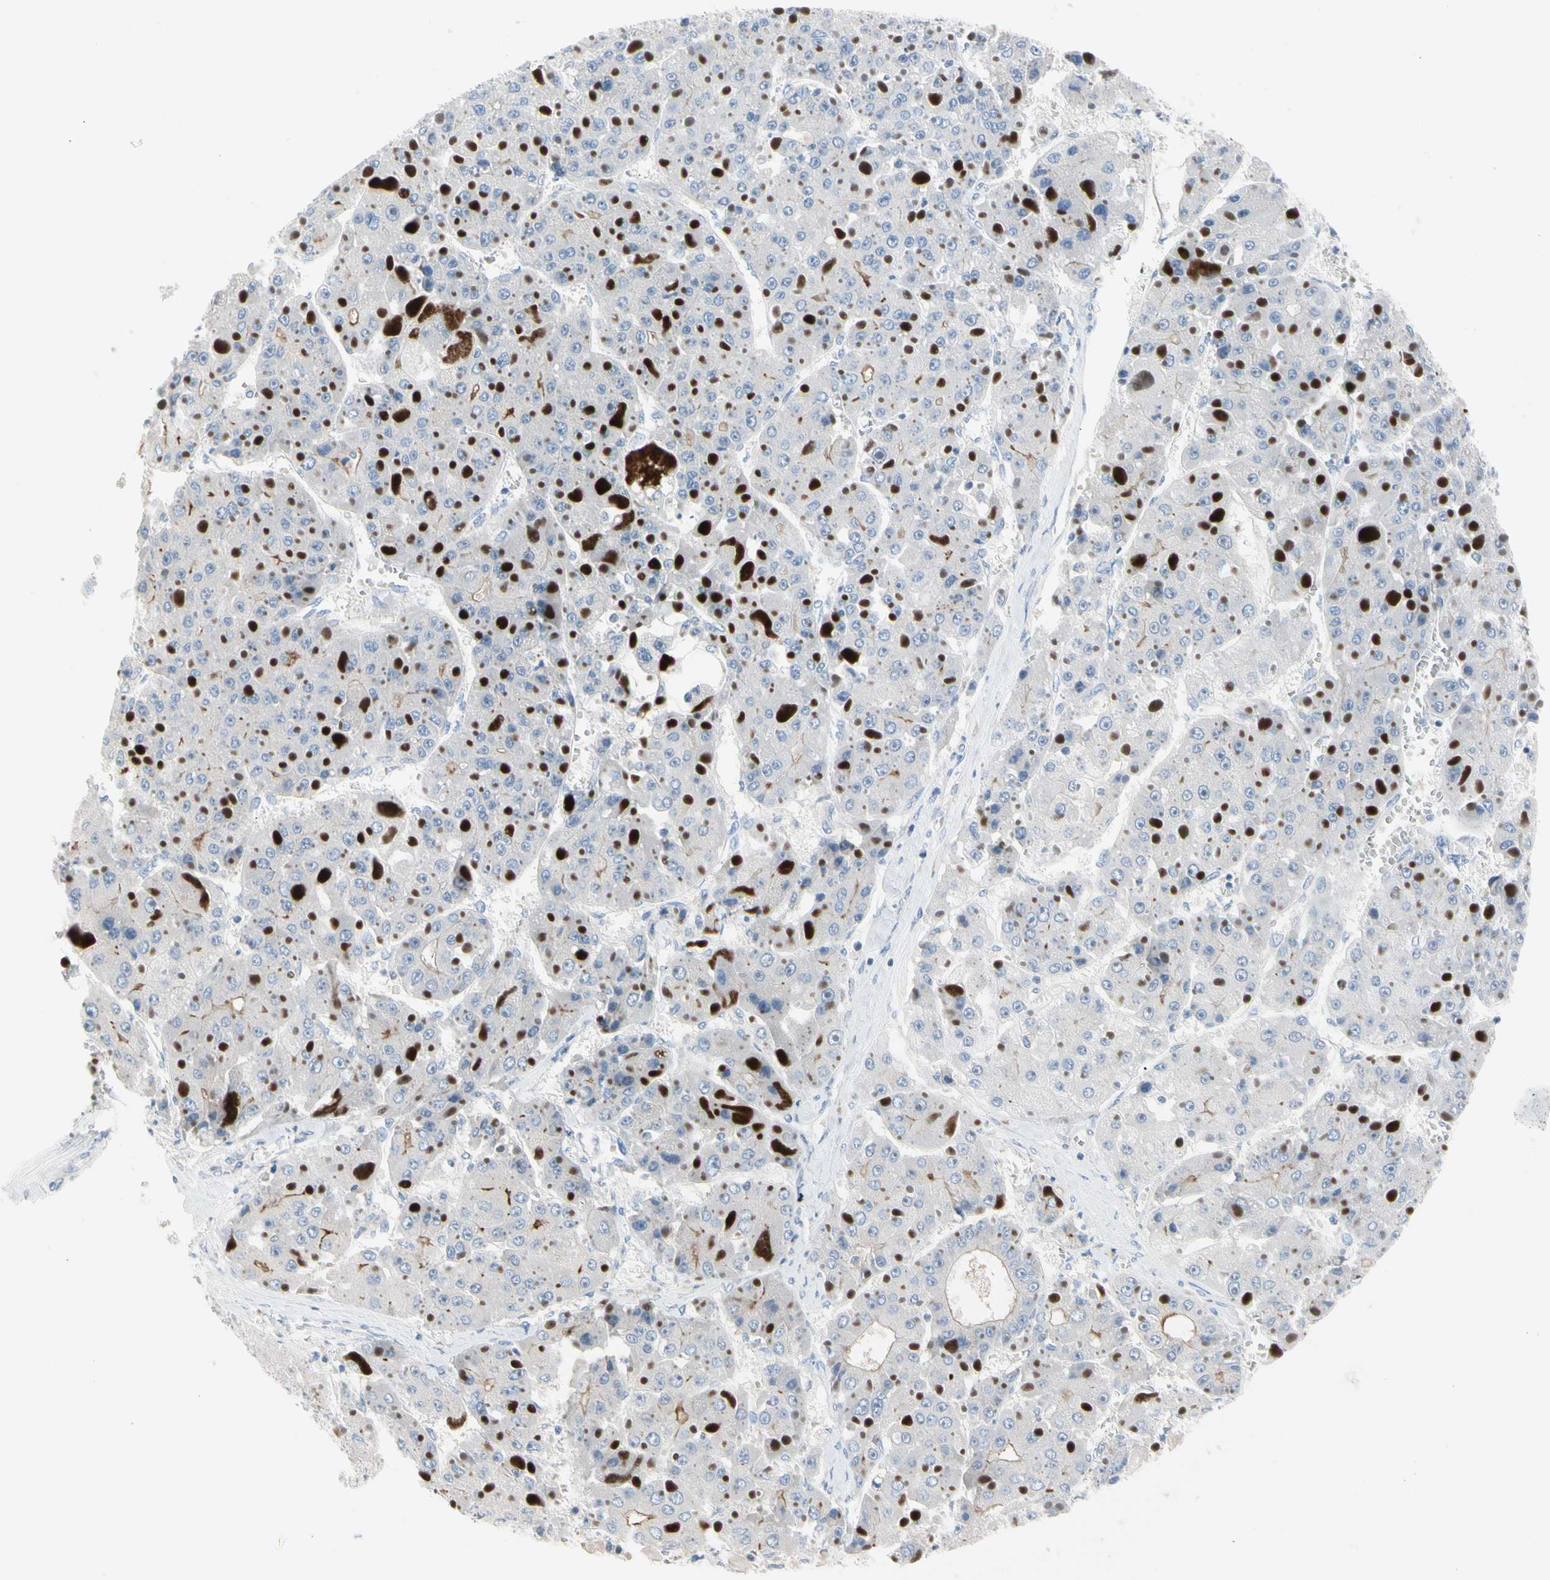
{"staining": {"intensity": "negative", "quantity": "none", "location": "none"}, "tissue": "liver cancer", "cell_type": "Tumor cells", "image_type": "cancer", "snomed": [{"axis": "morphology", "description": "Carcinoma, Hepatocellular, NOS"}, {"axis": "topography", "description": "Liver"}], "caption": "This is an immunohistochemistry (IHC) image of liver cancer (hepatocellular carcinoma). There is no positivity in tumor cells.", "gene": "MARK1", "patient": {"sex": "female", "age": 73}}